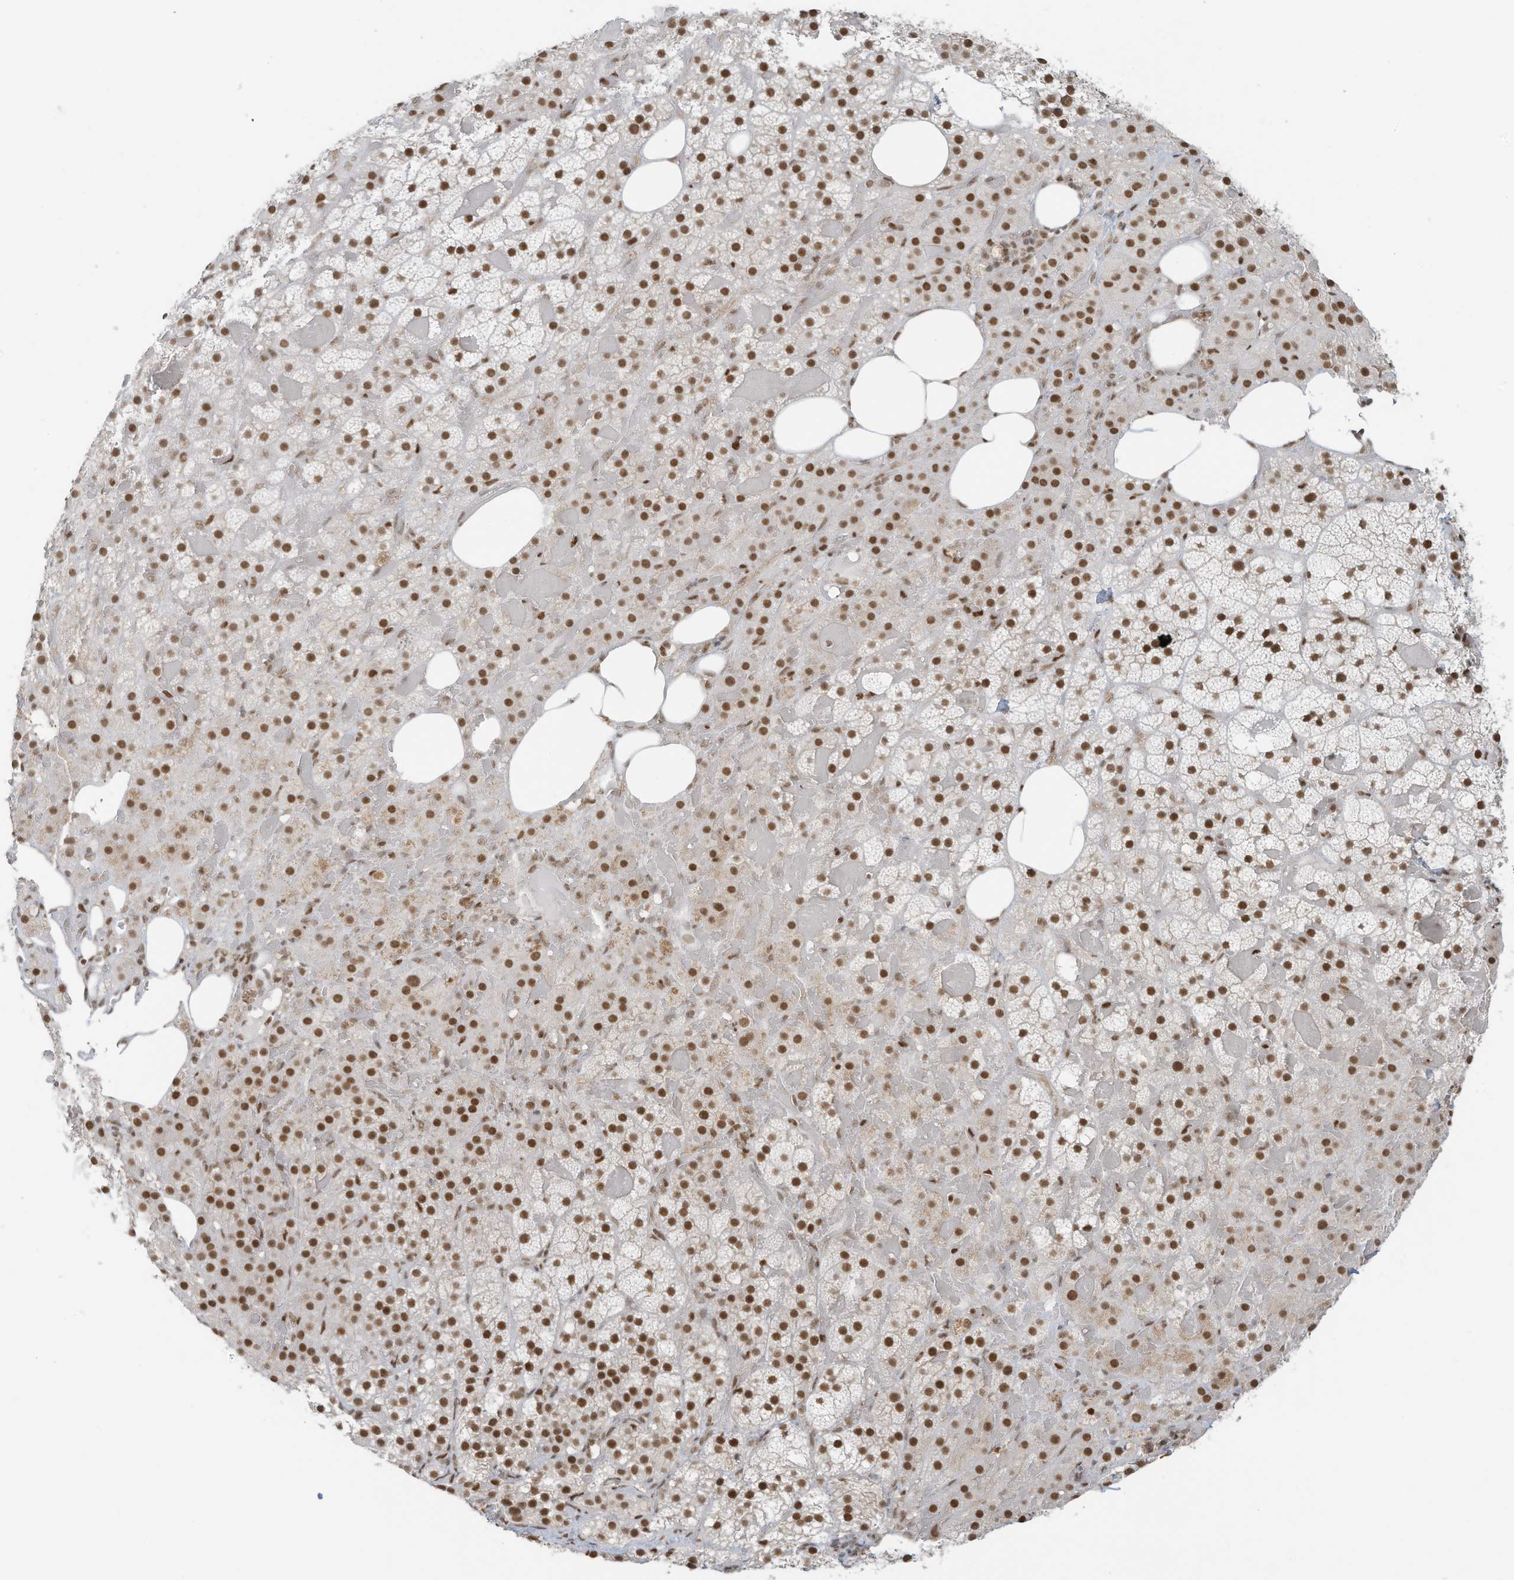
{"staining": {"intensity": "strong", "quantity": ">75%", "location": "nuclear"}, "tissue": "adrenal gland", "cell_type": "Glandular cells", "image_type": "normal", "snomed": [{"axis": "morphology", "description": "Normal tissue, NOS"}, {"axis": "topography", "description": "Adrenal gland"}], "caption": "Benign adrenal gland displays strong nuclear expression in about >75% of glandular cells, visualized by immunohistochemistry.", "gene": "DBR1", "patient": {"sex": "female", "age": 59}}